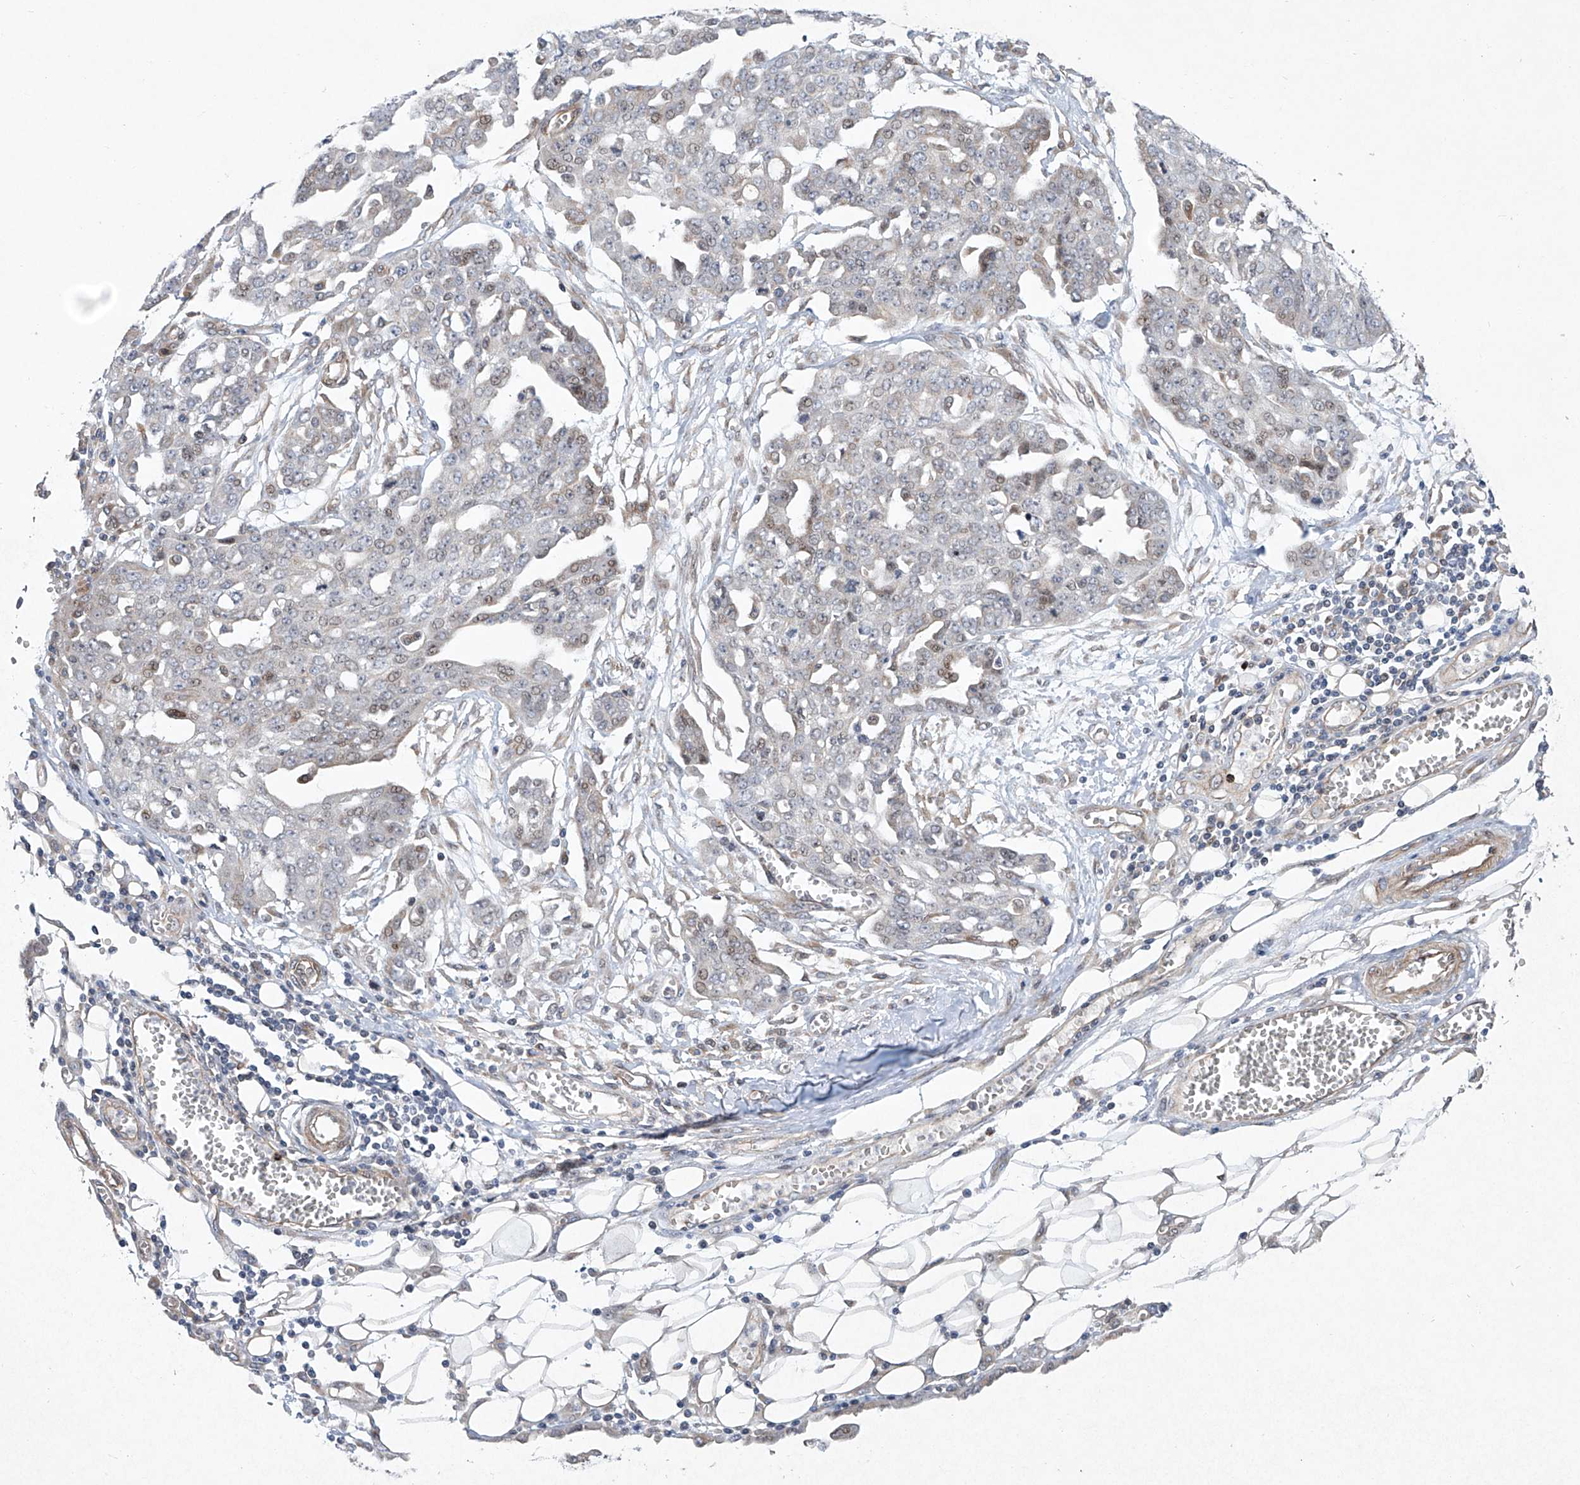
{"staining": {"intensity": "negative", "quantity": "none", "location": "none"}, "tissue": "ovarian cancer", "cell_type": "Tumor cells", "image_type": "cancer", "snomed": [{"axis": "morphology", "description": "Cystadenocarcinoma, serous, NOS"}, {"axis": "topography", "description": "Soft tissue"}, {"axis": "topography", "description": "Ovary"}], "caption": "The histopathology image demonstrates no staining of tumor cells in ovarian cancer (serous cystadenocarcinoma).", "gene": "KLC4", "patient": {"sex": "female", "age": 57}}